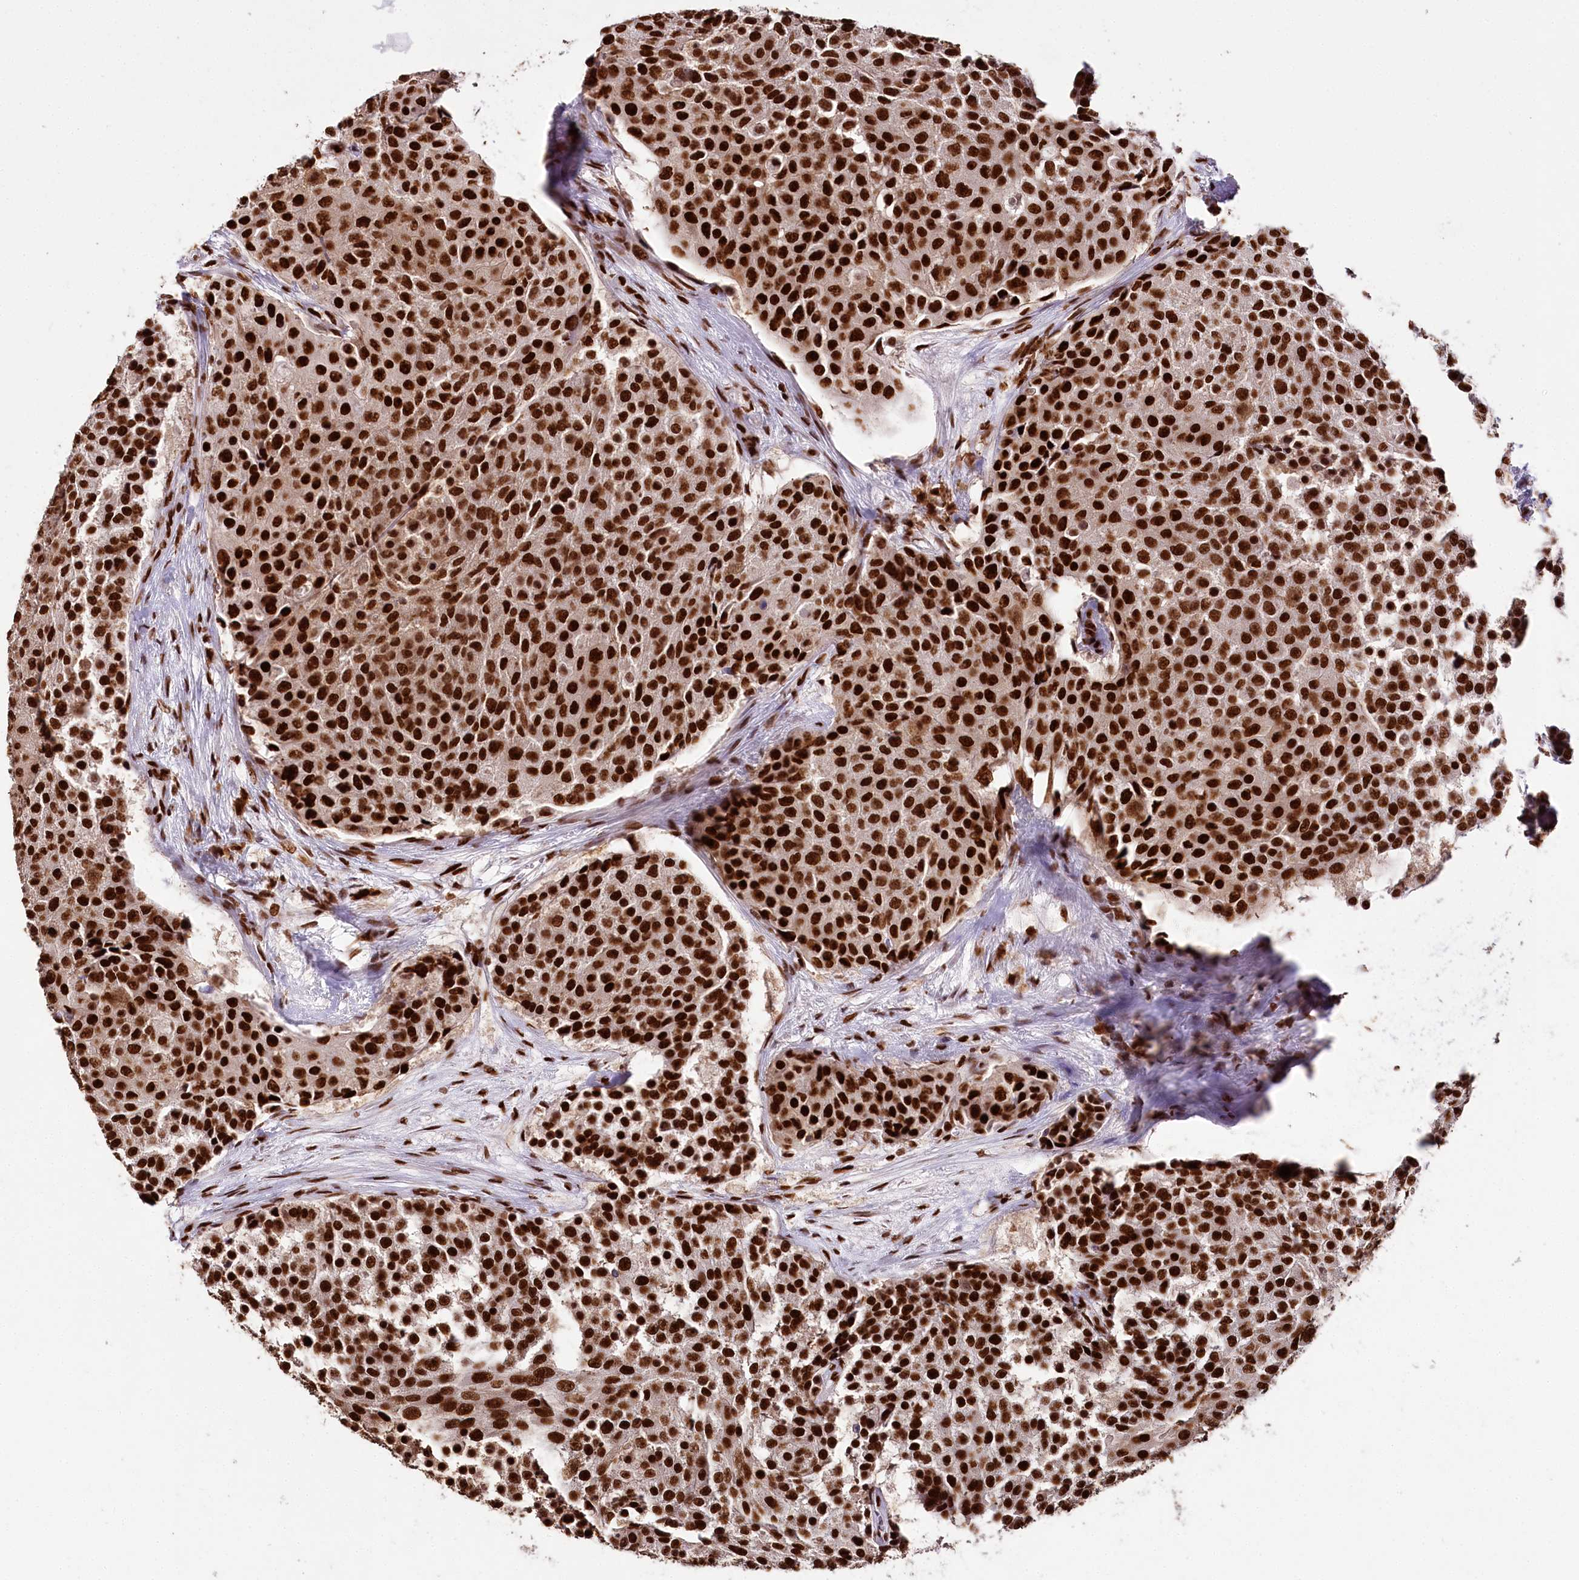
{"staining": {"intensity": "strong", "quantity": ">75%", "location": "nuclear"}, "tissue": "urothelial cancer", "cell_type": "Tumor cells", "image_type": "cancer", "snomed": [{"axis": "morphology", "description": "Urothelial carcinoma, High grade"}, {"axis": "topography", "description": "Urinary bladder"}], "caption": "Immunohistochemistry micrograph of neoplastic tissue: human urothelial cancer stained using immunohistochemistry (IHC) shows high levels of strong protein expression localized specifically in the nuclear of tumor cells, appearing as a nuclear brown color.", "gene": "SMARCE1", "patient": {"sex": "female", "age": 63}}